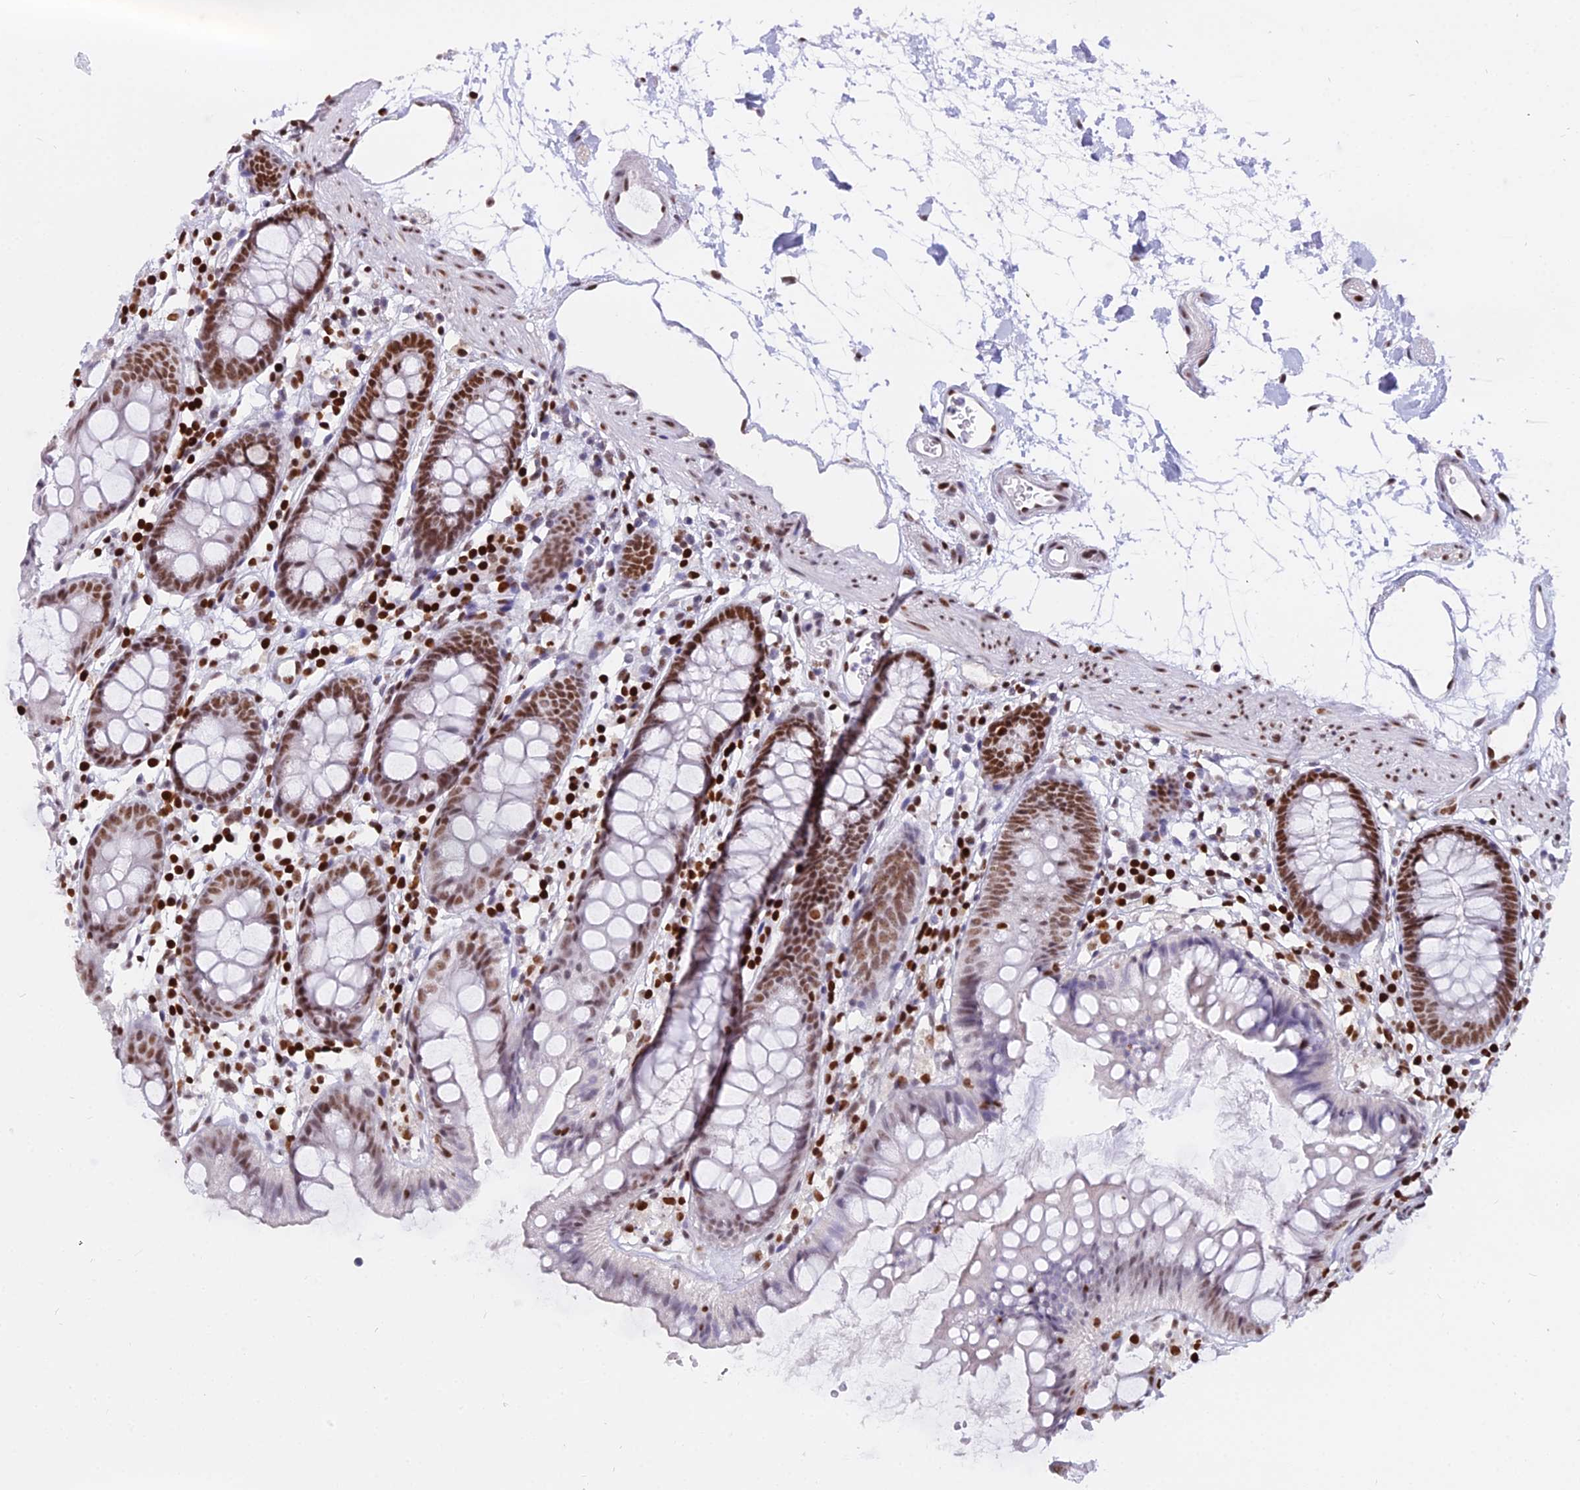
{"staining": {"intensity": "moderate", "quantity": ">75%", "location": "nuclear"}, "tissue": "colon", "cell_type": "Endothelial cells", "image_type": "normal", "snomed": [{"axis": "morphology", "description": "Normal tissue, NOS"}, {"axis": "topography", "description": "Colon"}], "caption": "This is an image of IHC staining of benign colon, which shows moderate expression in the nuclear of endothelial cells.", "gene": "PARP1", "patient": {"sex": "female", "age": 84}}